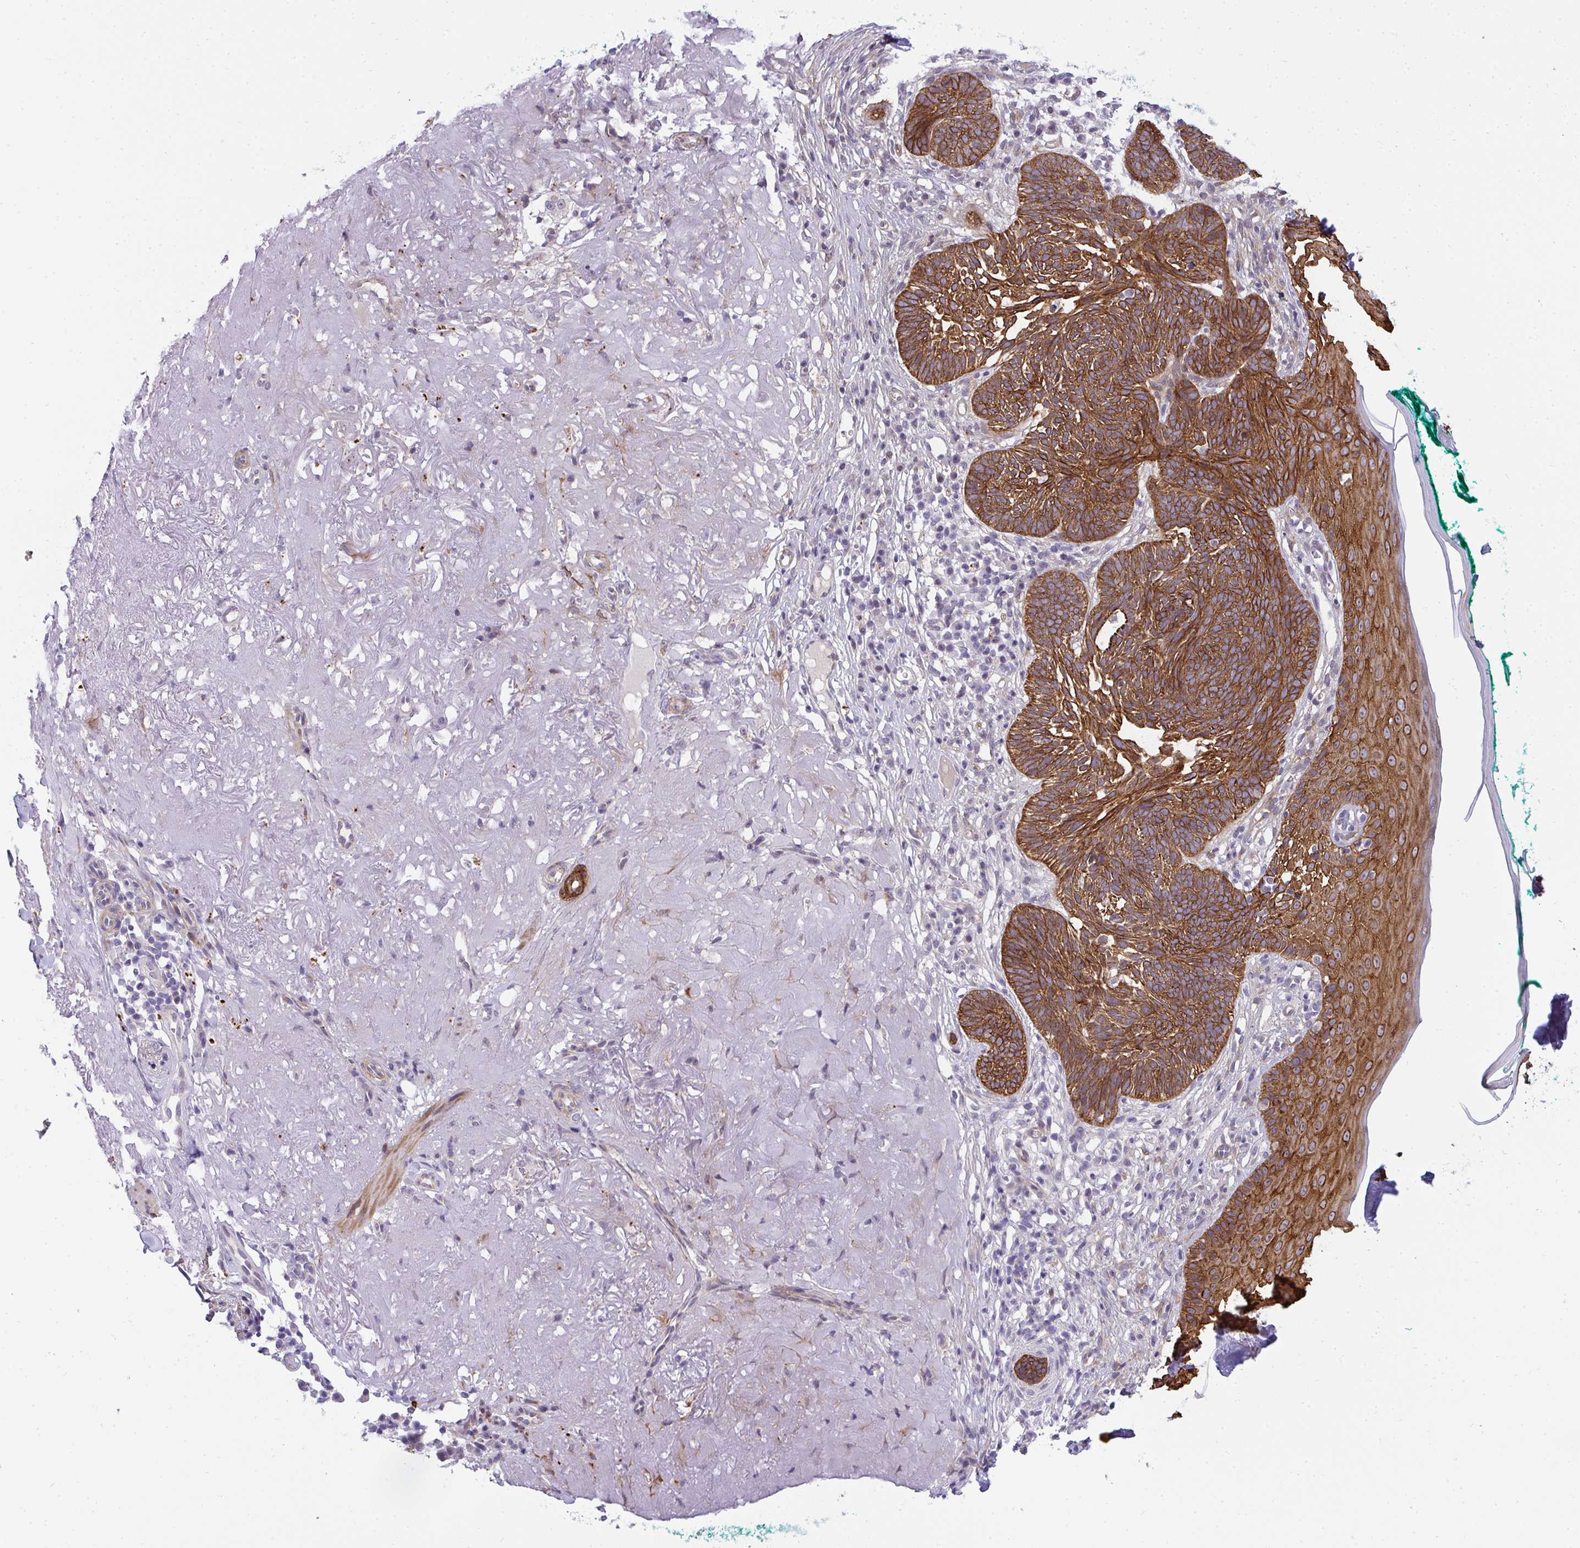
{"staining": {"intensity": "strong", "quantity": ">75%", "location": "cytoplasmic/membranous"}, "tissue": "skin cancer", "cell_type": "Tumor cells", "image_type": "cancer", "snomed": [{"axis": "morphology", "description": "Basal cell carcinoma"}, {"axis": "topography", "description": "Skin"}, {"axis": "topography", "description": "Skin of face"}], "caption": "Basal cell carcinoma (skin) stained with immunohistochemistry (IHC) exhibits strong cytoplasmic/membranous expression in about >75% of tumor cells.", "gene": "AK5", "patient": {"sex": "female", "age": 80}}